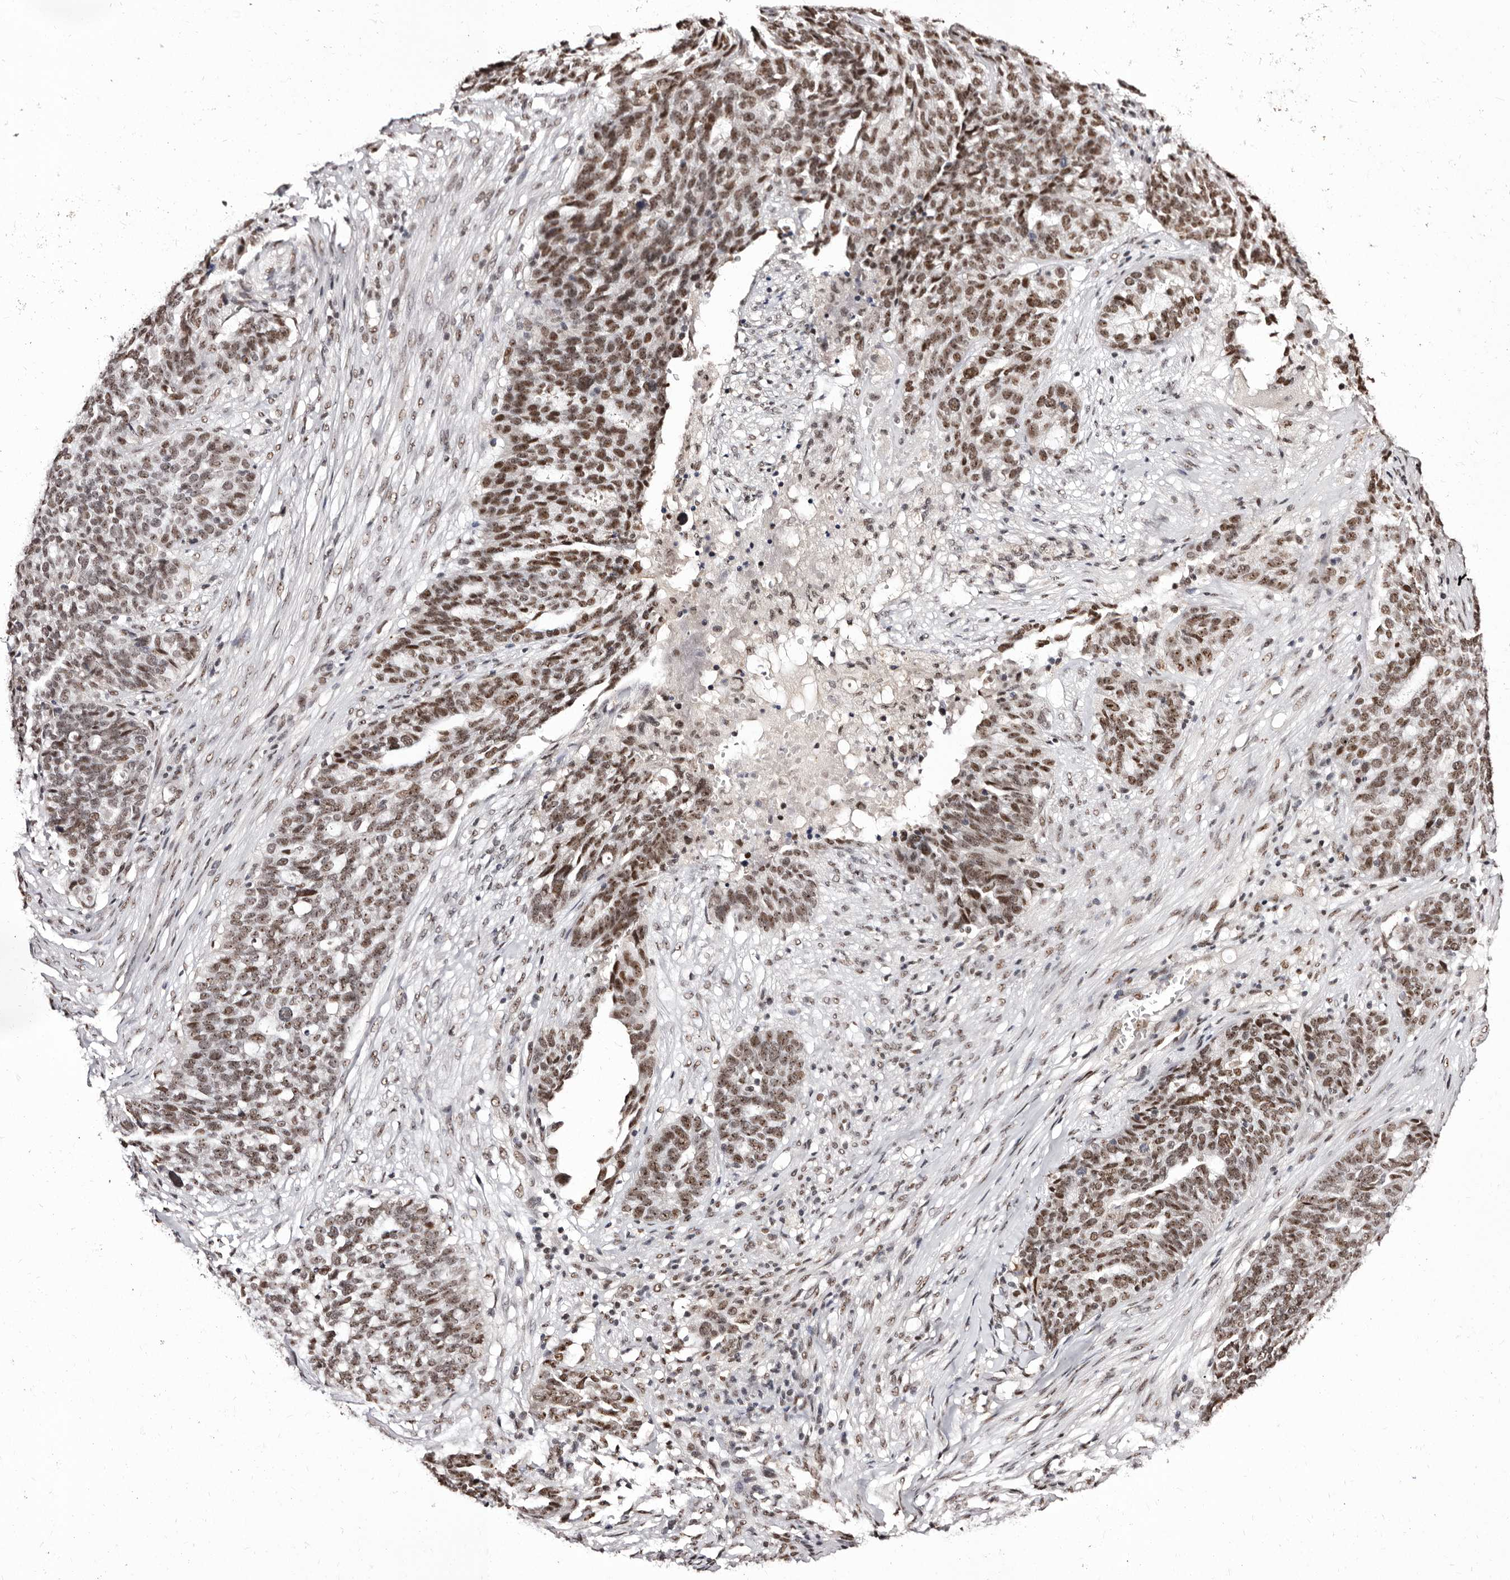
{"staining": {"intensity": "moderate", "quantity": ">75%", "location": "nuclear"}, "tissue": "ovarian cancer", "cell_type": "Tumor cells", "image_type": "cancer", "snomed": [{"axis": "morphology", "description": "Cystadenocarcinoma, serous, NOS"}, {"axis": "topography", "description": "Ovary"}], "caption": "Brown immunohistochemical staining in human ovarian serous cystadenocarcinoma reveals moderate nuclear positivity in approximately >75% of tumor cells.", "gene": "ANAPC11", "patient": {"sex": "female", "age": 59}}